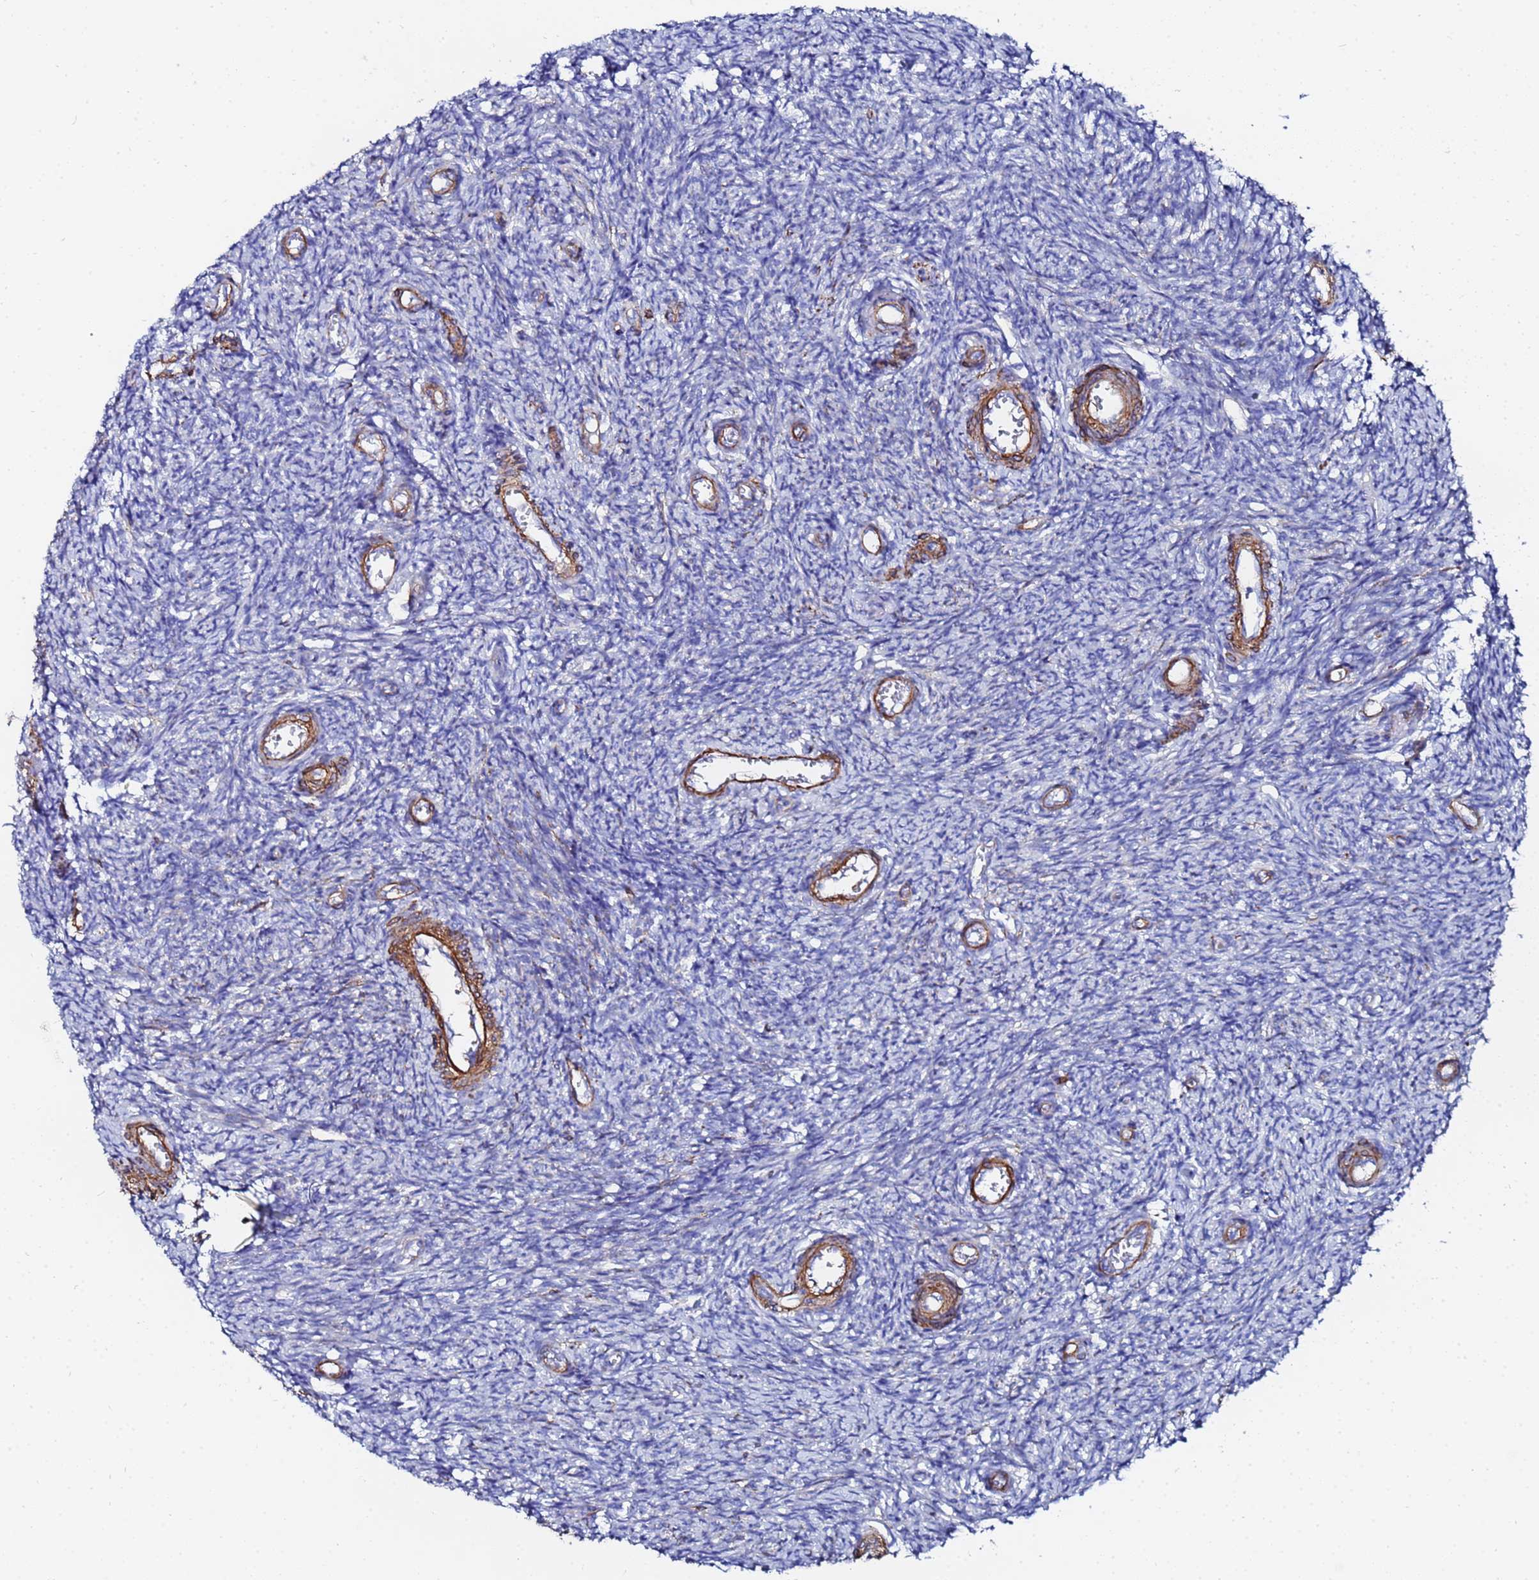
{"staining": {"intensity": "negative", "quantity": "none", "location": "none"}, "tissue": "ovary", "cell_type": "Follicle cells", "image_type": "normal", "snomed": [{"axis": "morphology", "description": "Normal tissue, NOS"}, {"axis": "topography", "description": "Ovary"}], "caption": "A high-resolution photomicrograph shows immunohistochemistry (IHC) staining of normal ovary, which reveals no significant staining in follicle cells. (DAB immunohistochemistry (IHC) visualized using brightfield microscopy, high magnification).", "gene": "RAB39A", "patient": {"sex": "female", "age": 44}}